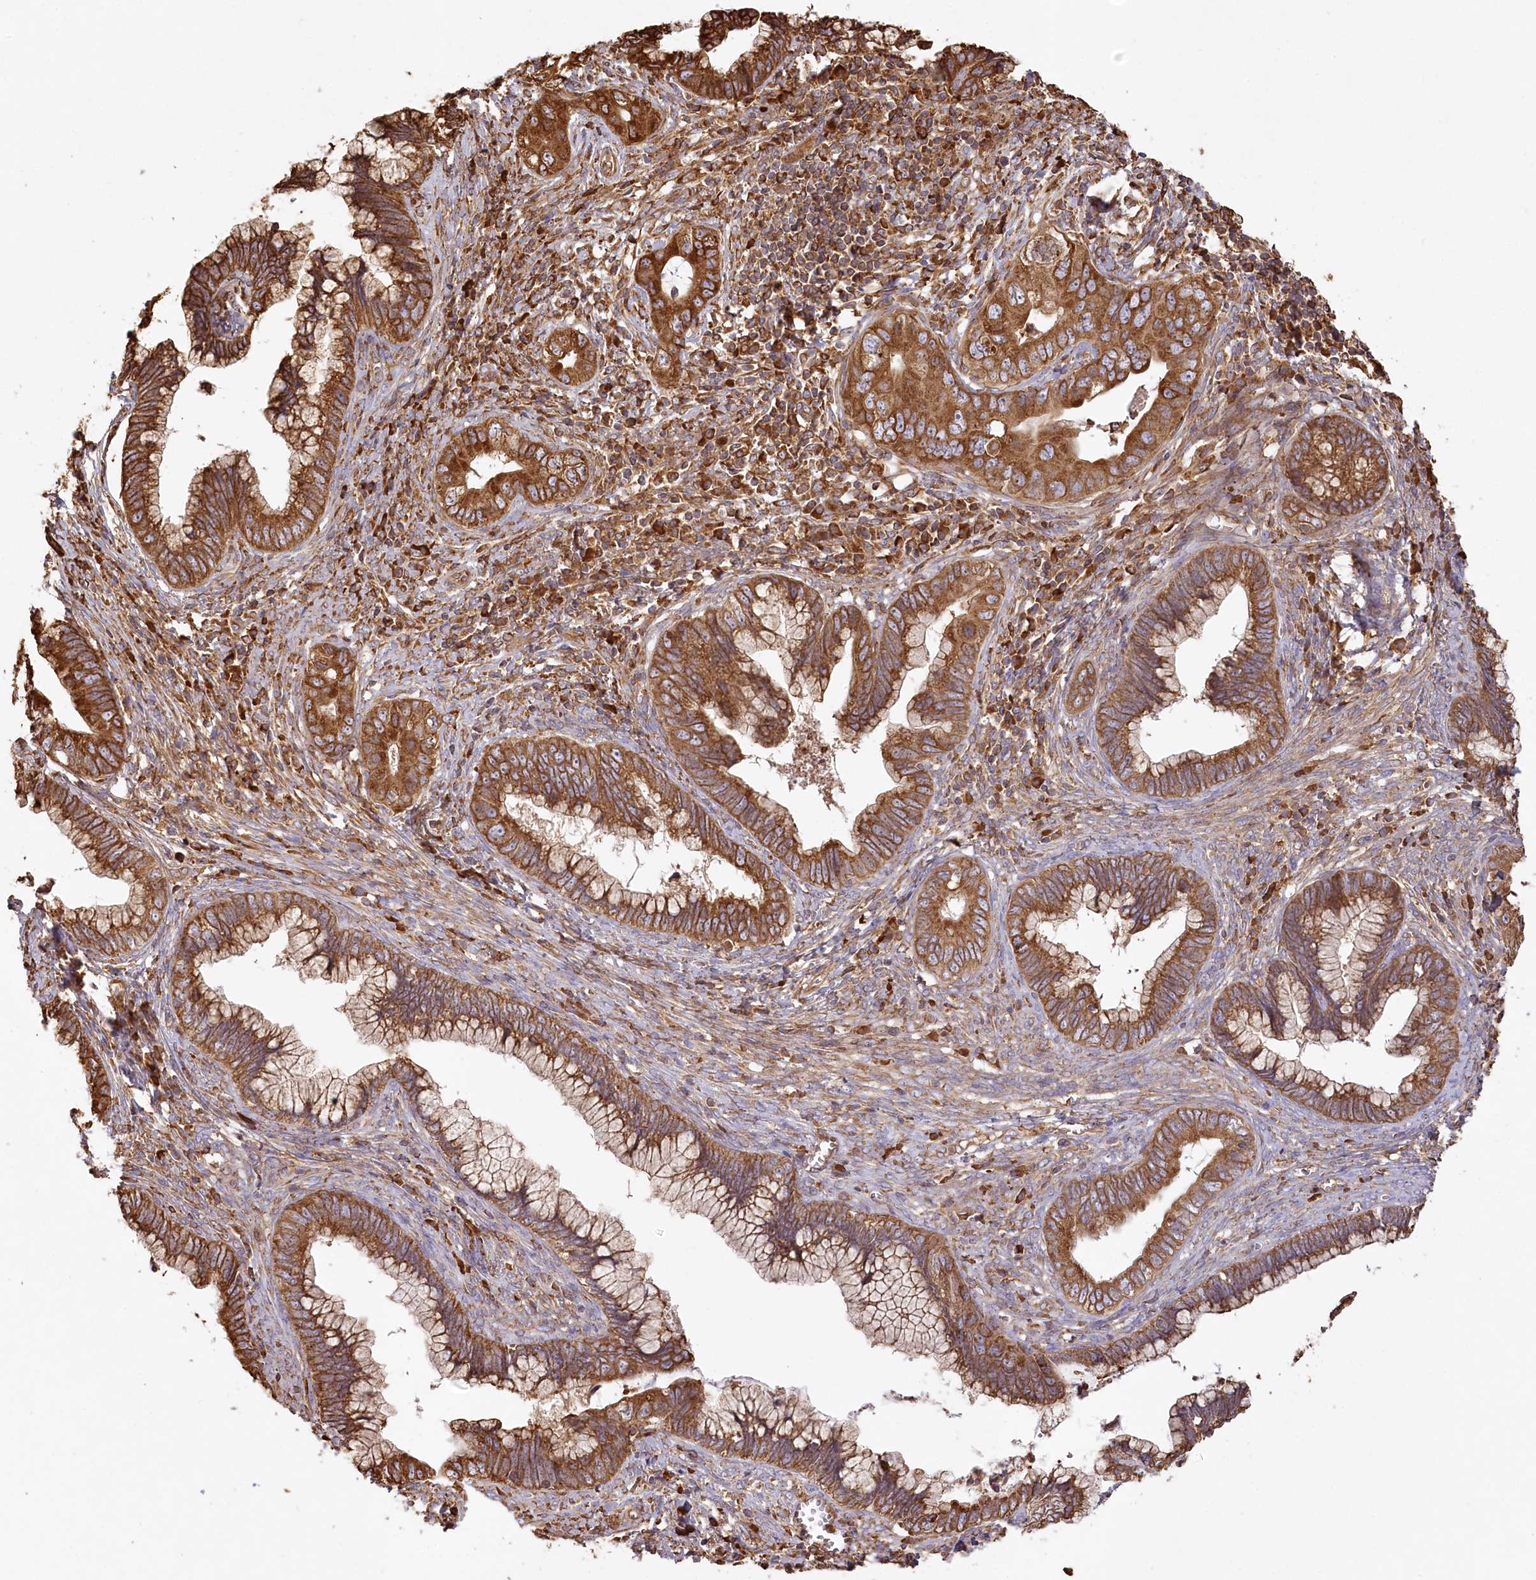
{"staining": {"intensity": "strong", "quantity": ">75%", "location": "cytoplasmic/membranous"}, "tissue": "cervical cancer", "cell_type": "Tumor cells", "image_type": "cancer", "snomed": [{"axis": "morphology", "description": "Adenocarcinoma, NOS"}, {"axis": "topography", "description": "Cervix"}], "caption": "Human cervical cancer (adenocarcinoma) stained with a brown dye demonstrates strong cytoplasmic/membranous positive staining in about >75% of tumor cells.", "gene": "ACAP2", "patient": {"sex": "female", "age": 44}}